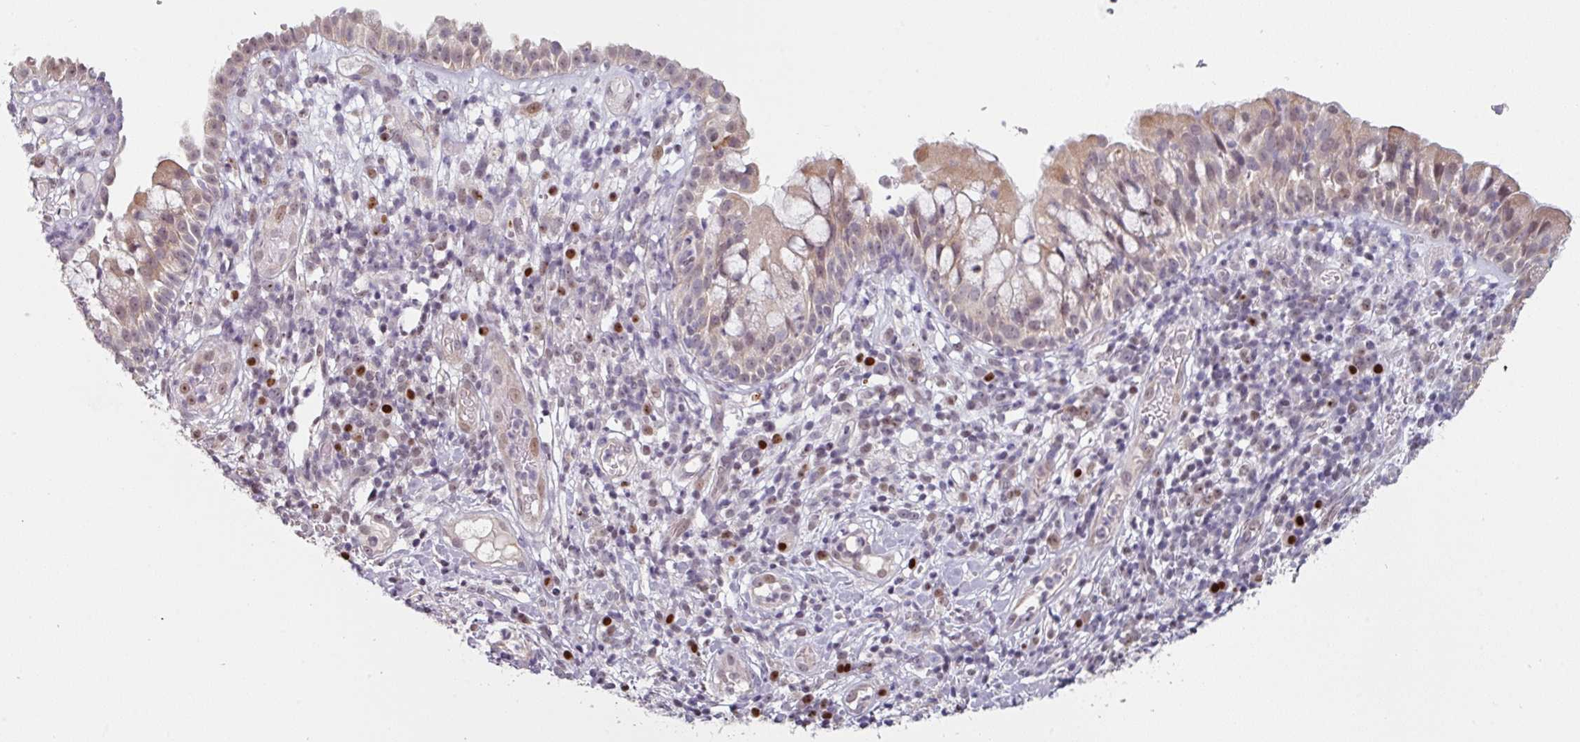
{"staining": {"intensity": "weak", "quantity": "25%-75%", "location": "cytoplasmic/membranous,nuclear"}, "tissue": "nasopharynx", "cell_type": "Respiratory epithelial cells", "image_type": "normal", "snomed": [{"axis": "morphology", "description": "Normal tissue, NOS"}, {"axis": "topography", "description": "Nasopharynx"}], "caption": "An image of nasopharynx stained for a protein shows weak cytoplasmic/membranous,nuclear brown staining in respiratory epithelial cells.", "gene": "ZBTB6", "patient": {"sex": "male", "age": 65}}